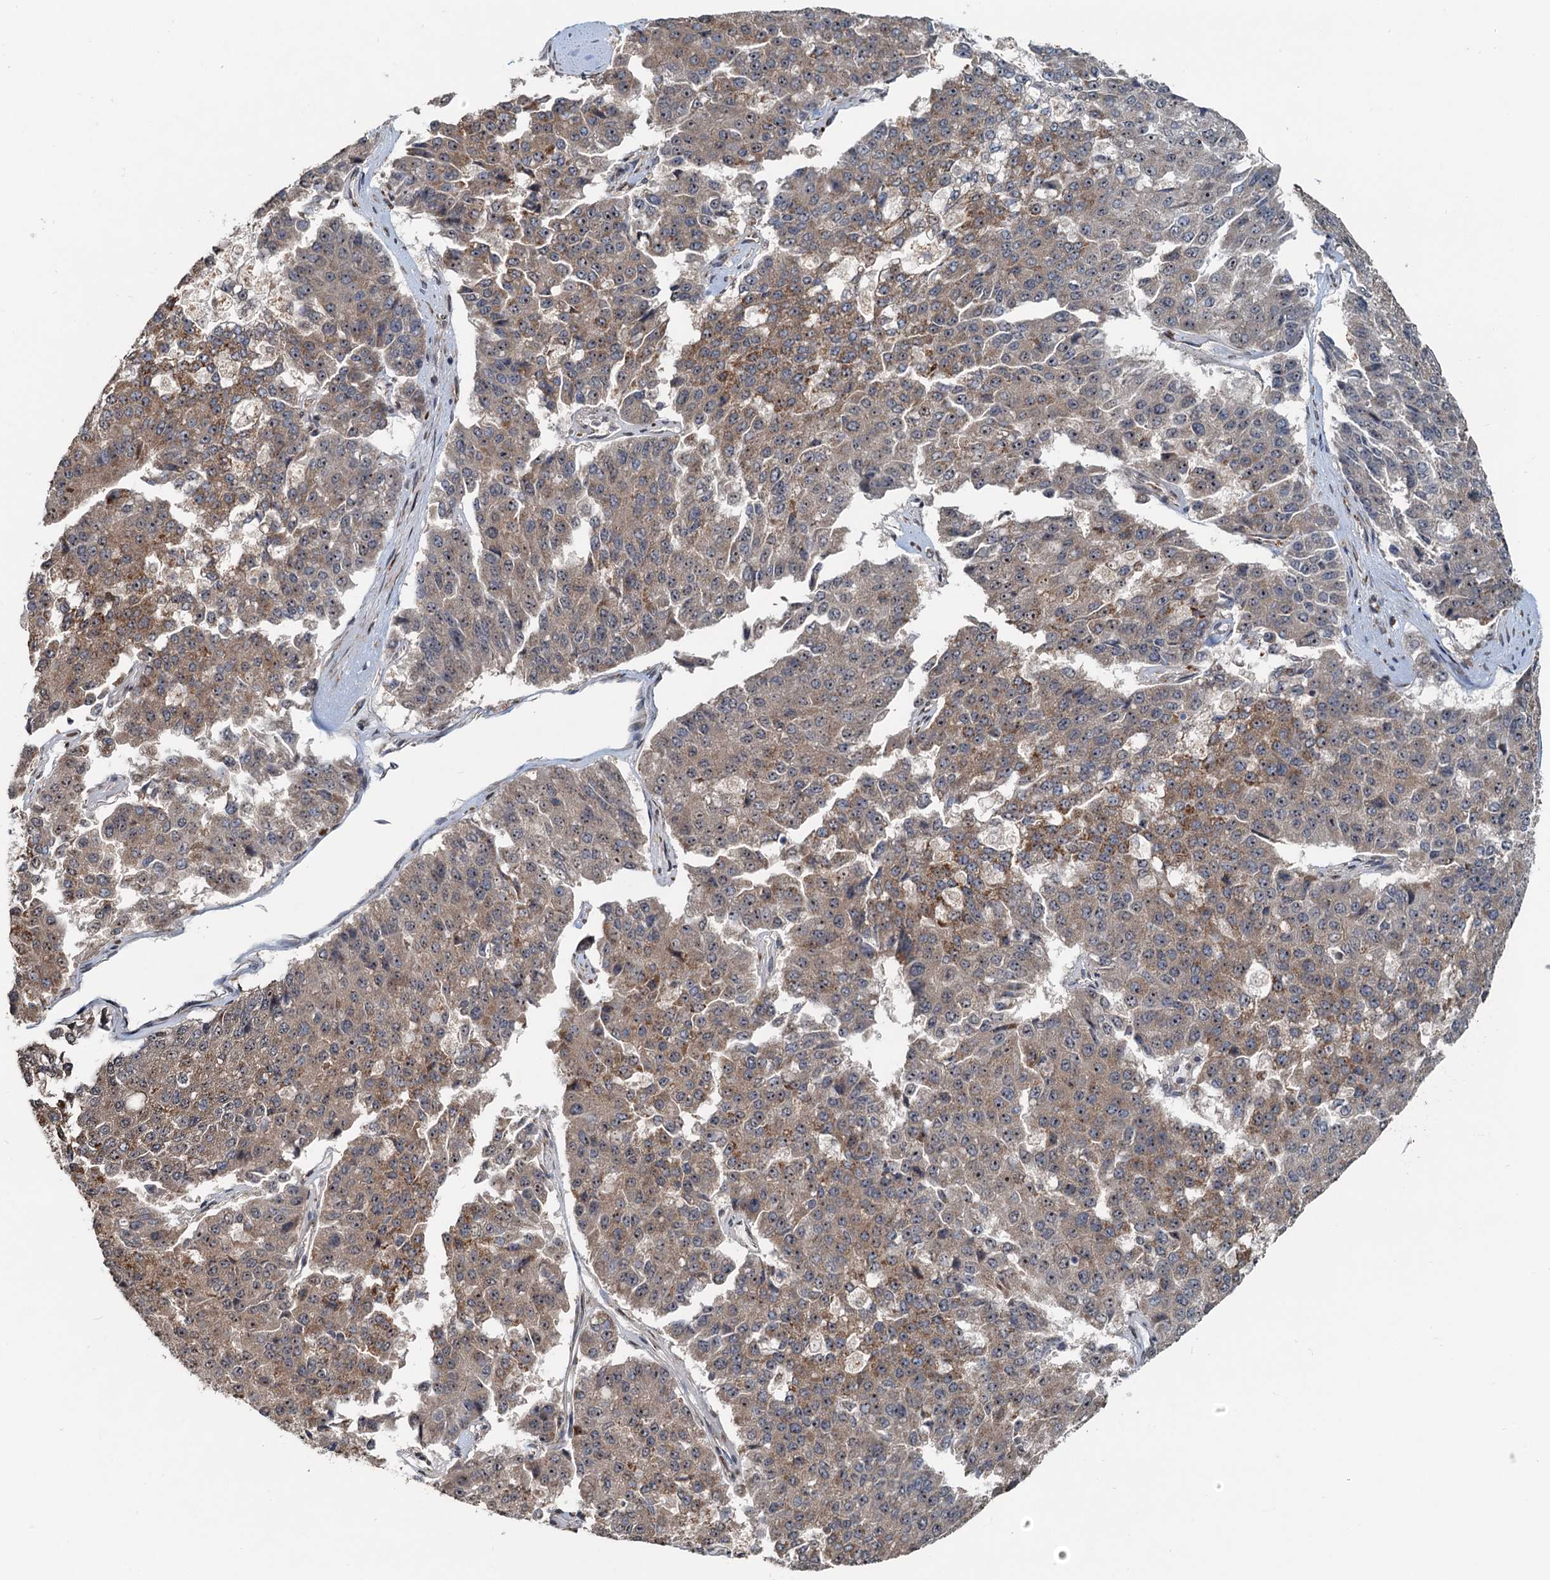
{"staining": {"intensity": "moderate", "quantity": ">75%", "location": "cytoplasmic/membranous,nuclear"}, "tissue": "pancreatic cancer", "cell_type": "Tumor cells", "image_type": "cancer", "snomed": [{"axis": "morphology", "description": "Adenocarcinoma, NOS"}, {"axis": "topography", "description": "Pancreas"}], "caption": "Human adenocarcinoma (pancreatic) stained for a protein (brown) reveals moderate cytoplasmic/membranous and nuclear positive staining in approximately >75% of tumor cells.", "gene": "CEP68", "patient": {"sex": "male", "age": 50}}